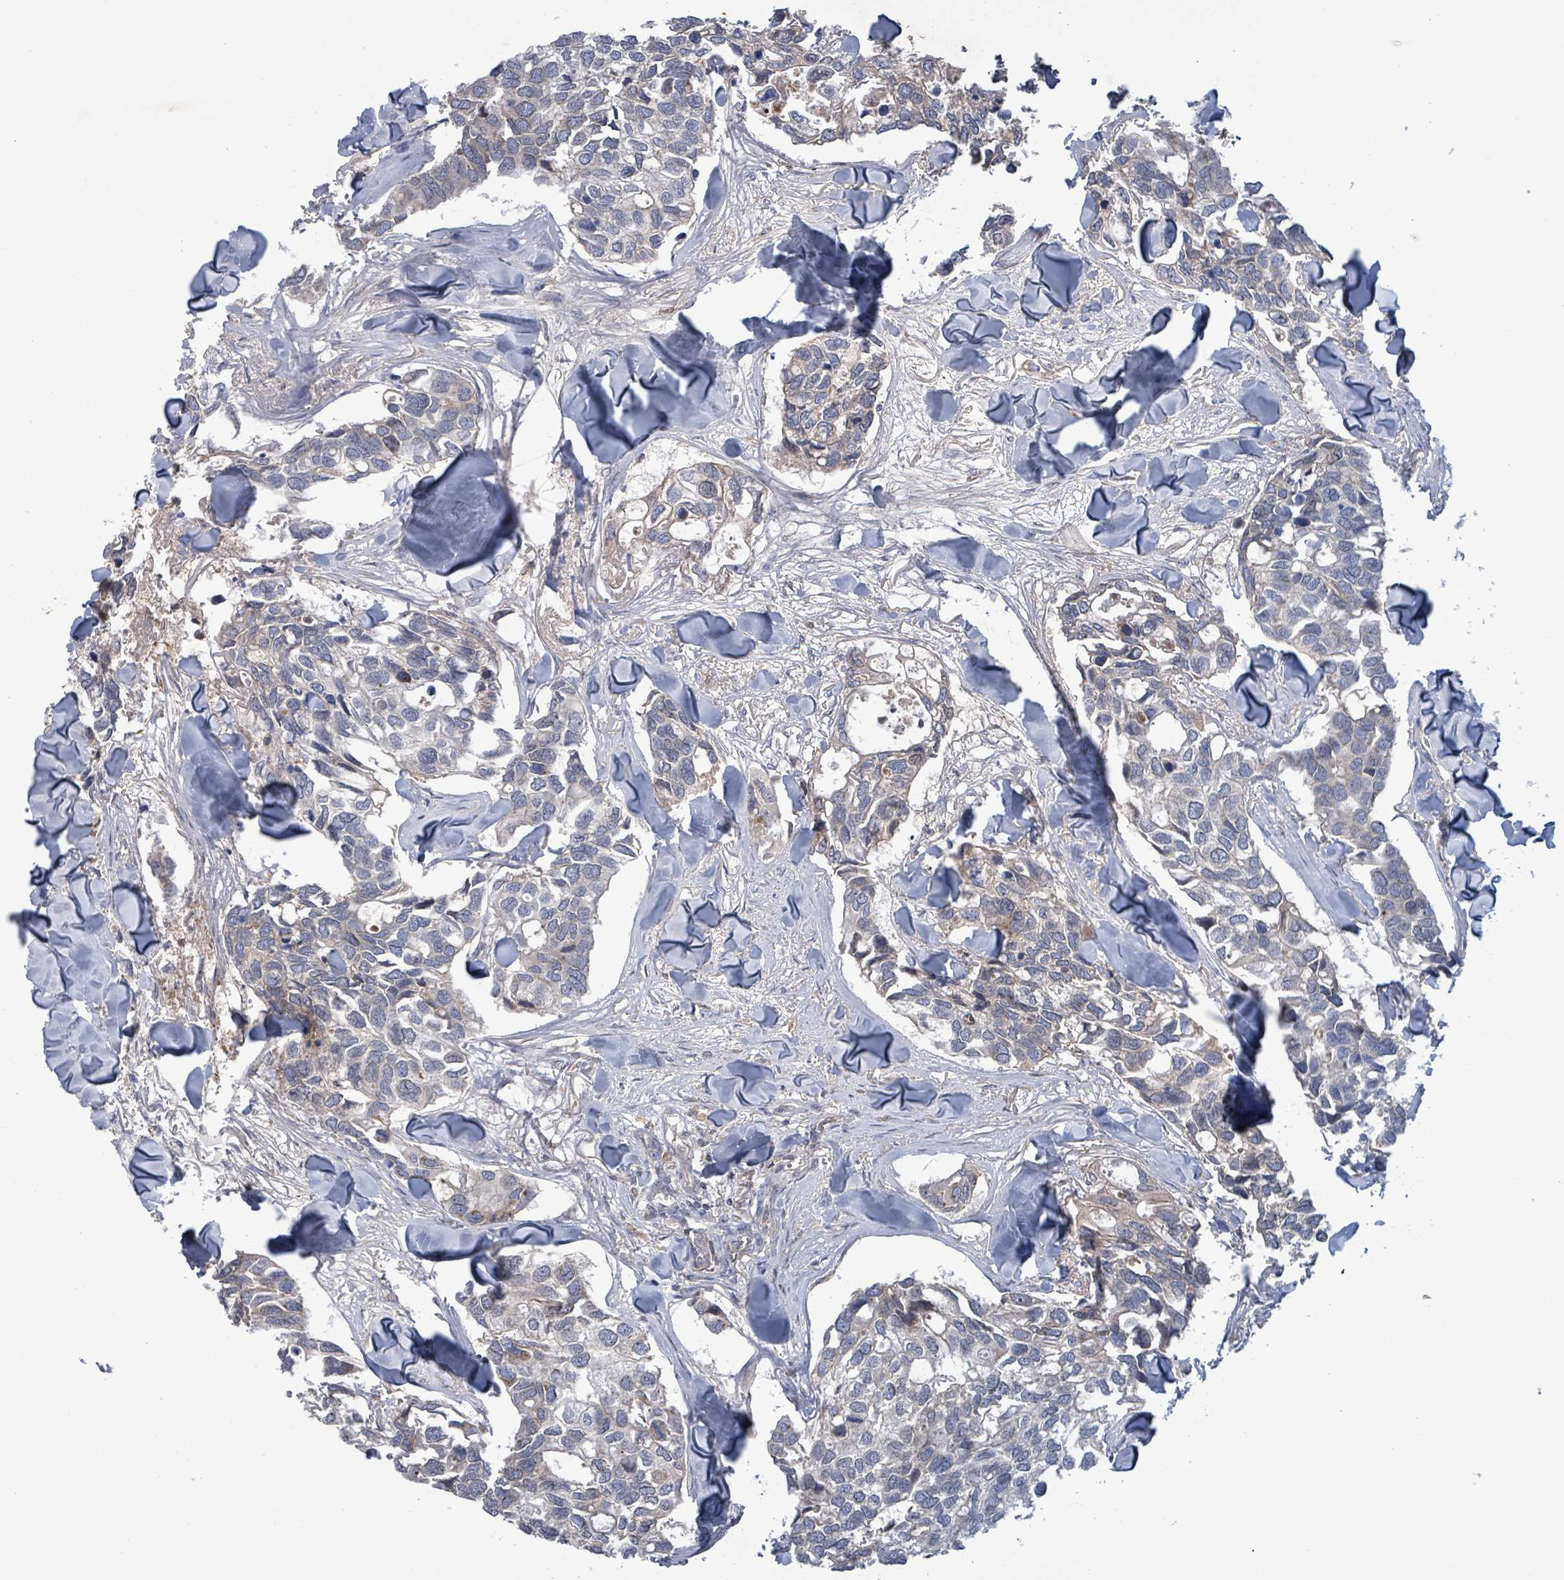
{"staining": {"intensity": "negative", "quantity": "none", "location": "none"}, "tissue": "breast cancer", "cell_type": "Tumor cells", "image_type": "cancer", "snomed": [{"axis": "morphology", "description": "Duct carcinoma"}, {"axis": "topography", "description": "Breast"}], "caption": "High magnification brightfield microscopy of breast intraductal carcinoma stained with DAB (3,3'-diaminobenzidine) (brown) and counterstained with hematoxylin (blue): tumor cells show no significant staining.", "gene": "GRM8", "patient": {"sex": "female", "age": 83}}